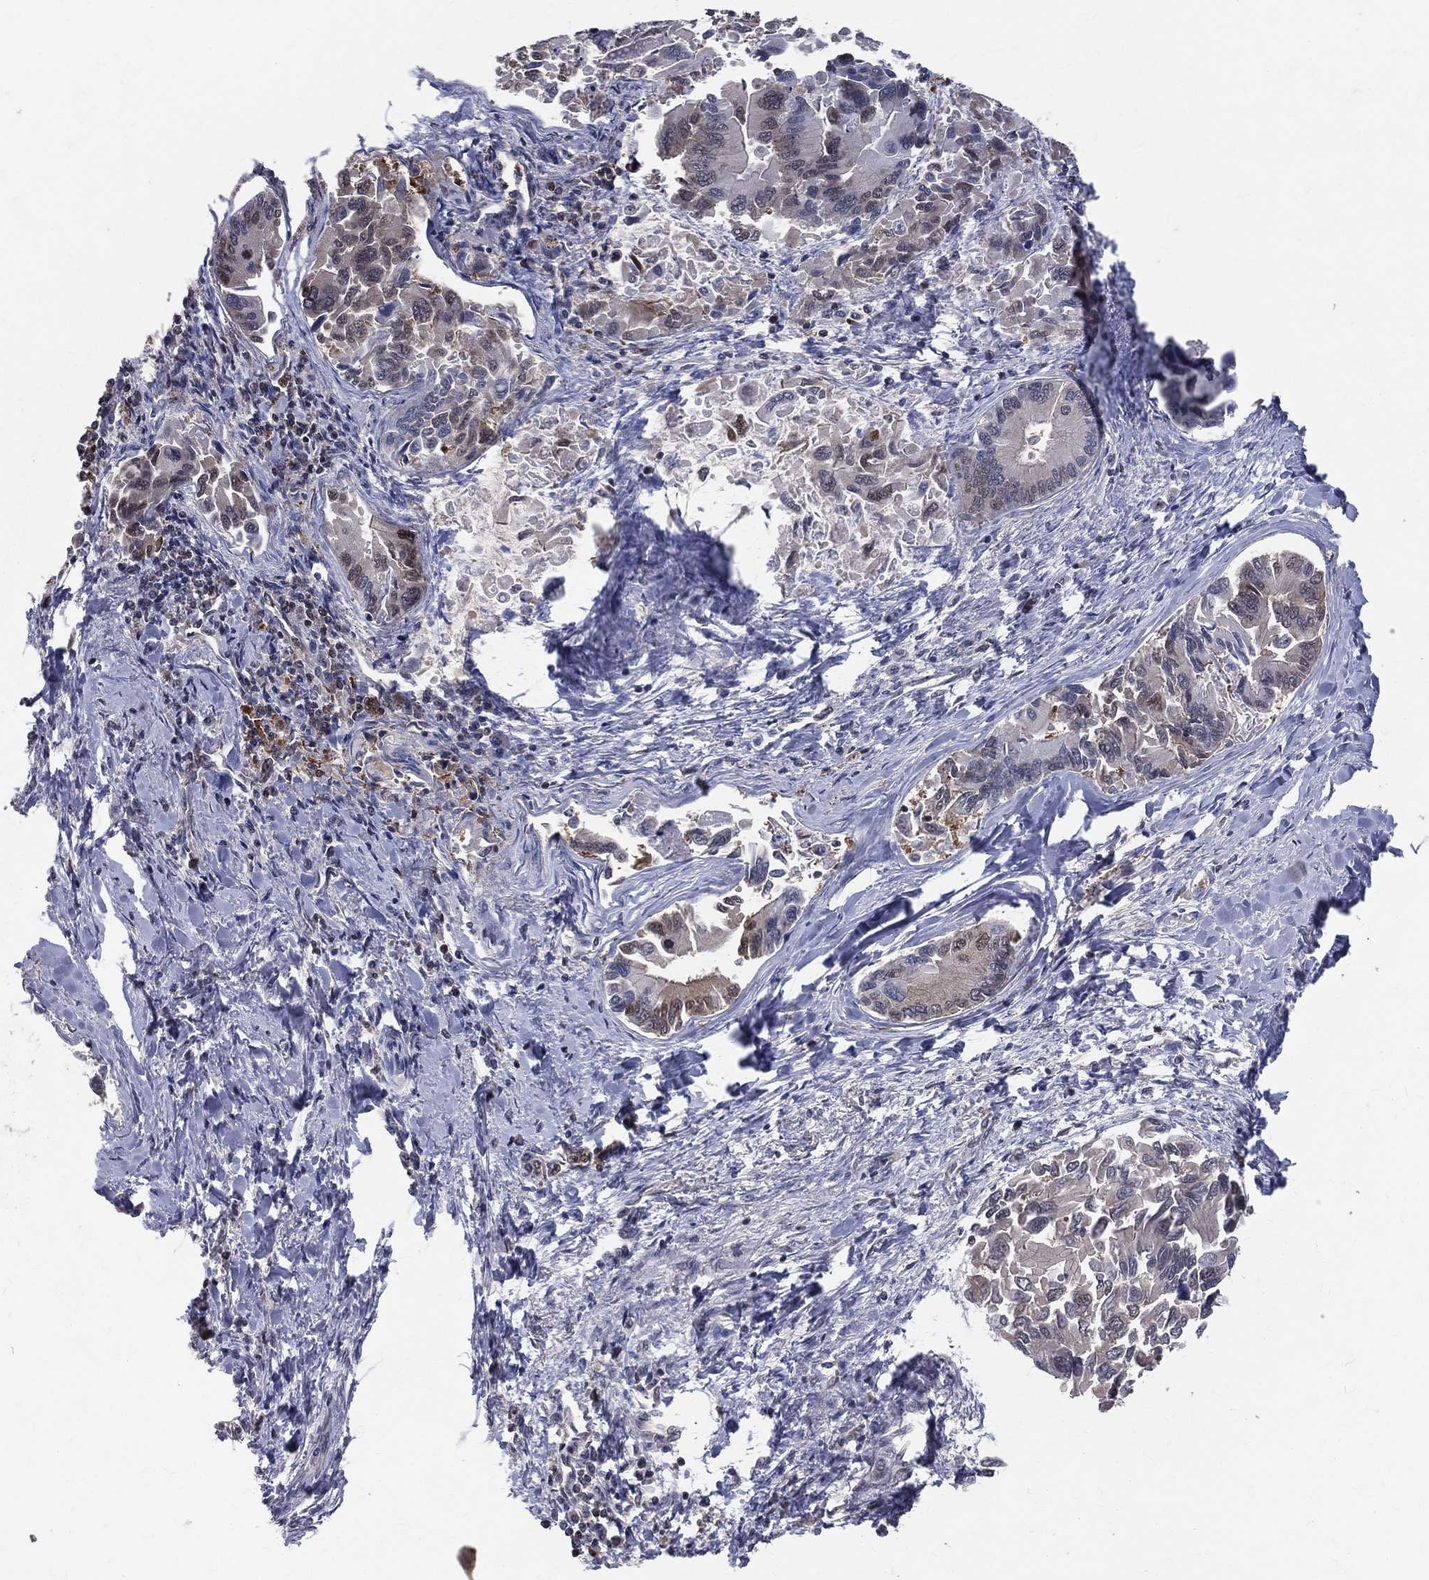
{"staining": {"intensity": "moderate", "quantity": "<25%", "location": "nuclear"}, "tissue": "liver cancer", "cell_type": "Tumor cells", "image_type": "cancer", "snomed": [{"axis": "morphology", "description": "Cholangiocarcinoma"}, {"axis": "topography", "description": "Liver"}], "caption": "A low amount of moderate nuclear expression is present in approximately <25% of tumor cells in liver cancer (cholangiocarcinoma) tissue.", "gene": "ENO1", "patient": {"sex": "male", "age": 66}}